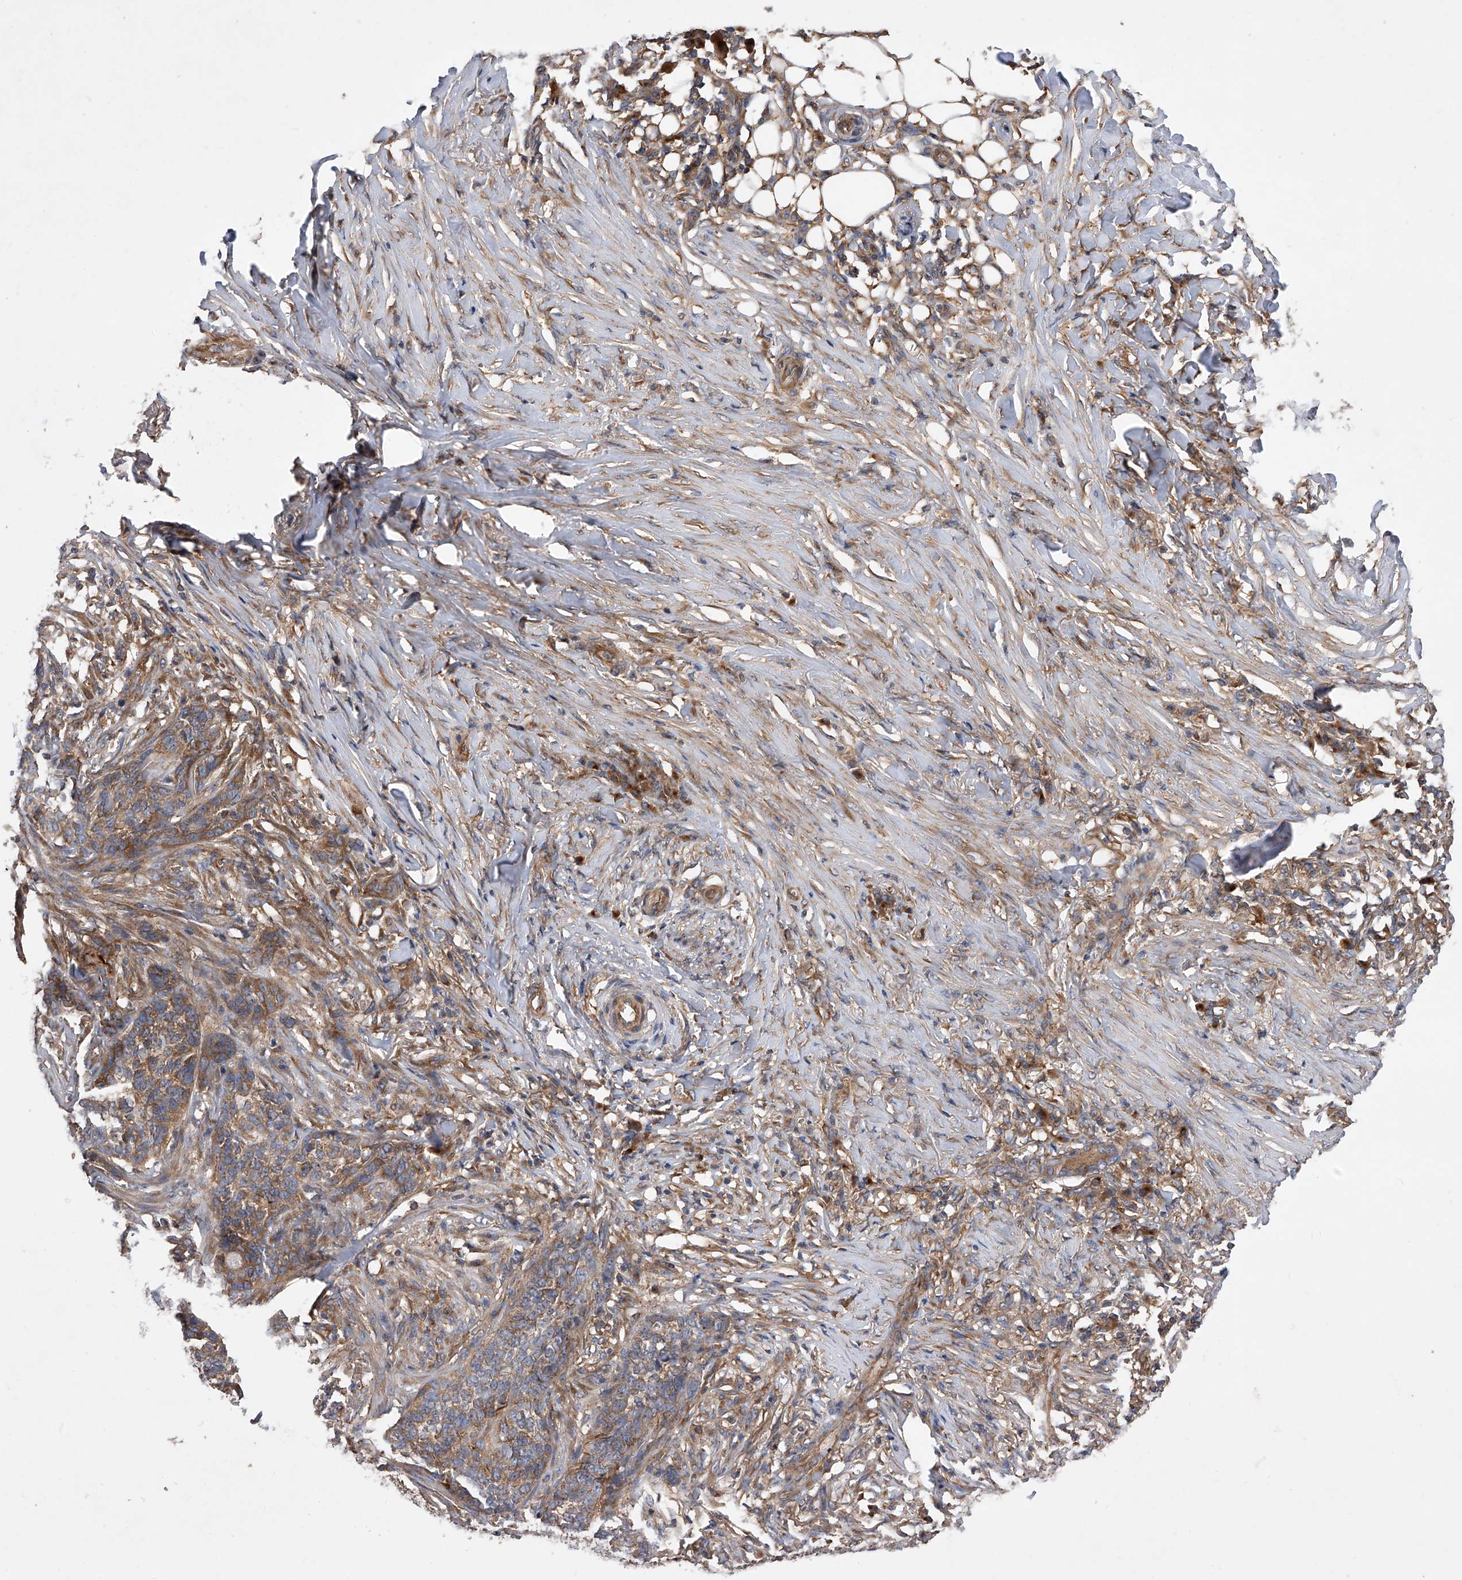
{"staining": {"intensity": "moderate", "quantity": ">75%", "location": "cytoplasmic/membranous"}, "tissue": "skin cancer", "cell_type": "Tumor cells", "image_type": "cancer", "snomed": [{"axis": "morphology", "description": "Basal cell carcinoma"}, {"axis": "topography", "description": "Skin"}], "caption": "Immunohistochemical staining of human basal cell carcinoma (skin) displays medium levels of moderate cytoplasmic/membranous protein positivity in about >75% of tumor cells.", "gene": "CFAP410", "patient": {"sex": "male", "age": 85}}